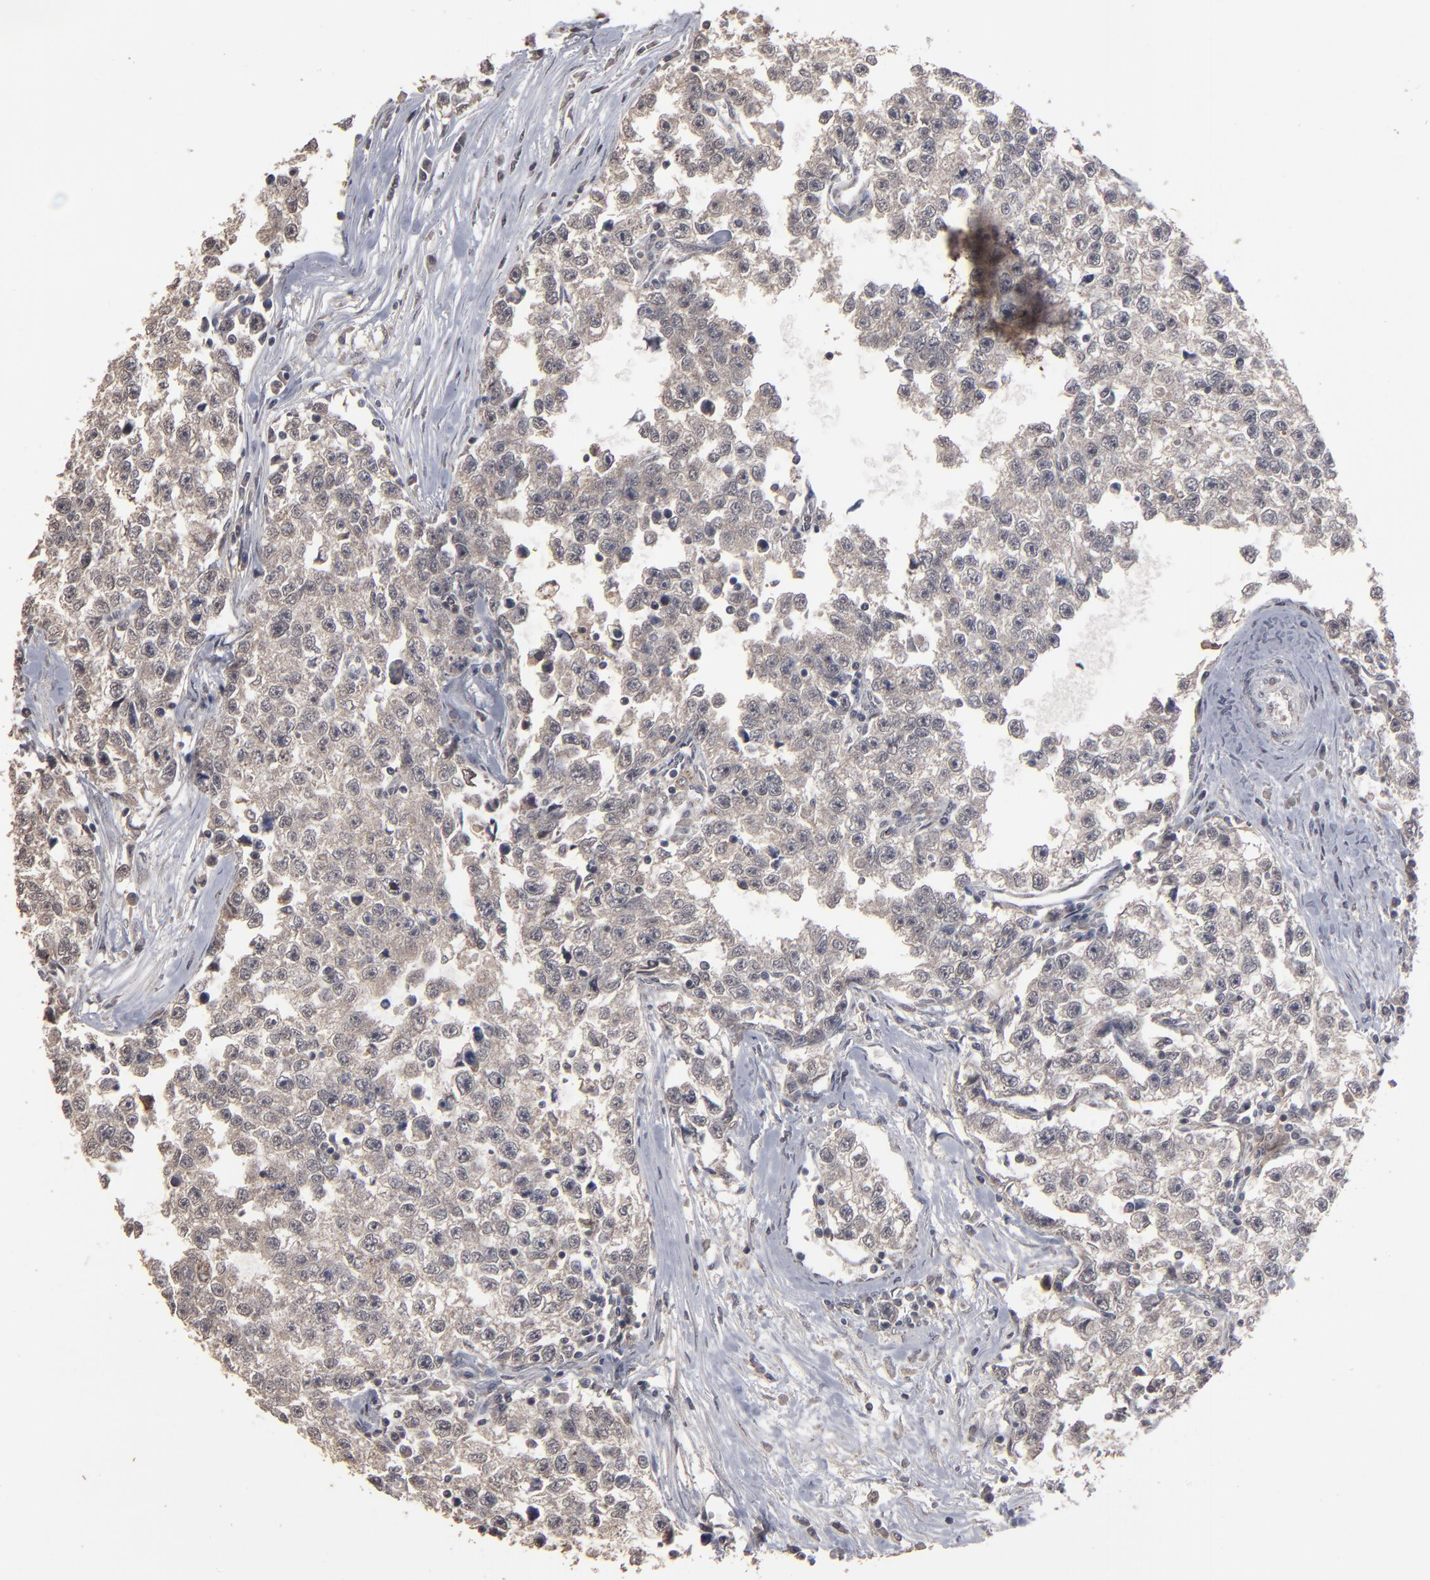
{"staining": {"intensity": "weak", "quantity": ">75%", "location": "cytoplasmic/membranous"}, "tissue": "testis cancer", "cell_type": "Tumor cells", "image_type": "cancer", "snomed": [{"axis": "morphology", "description": "Seminoma, NOS"}, {"axis": "morphology", "description": "Carcinoma, Embryonal, NOS"}, {"axis": "topography", "description": "Testis"}], "caption": "Immunohistochemical staining of seminoma (testis) reveals low levels of weak cytoplasmic/membranous staining in approximately >75% of tumor cells.", "gene": "SLC22A17", "patient": {"sex": "male", "age": 30}}